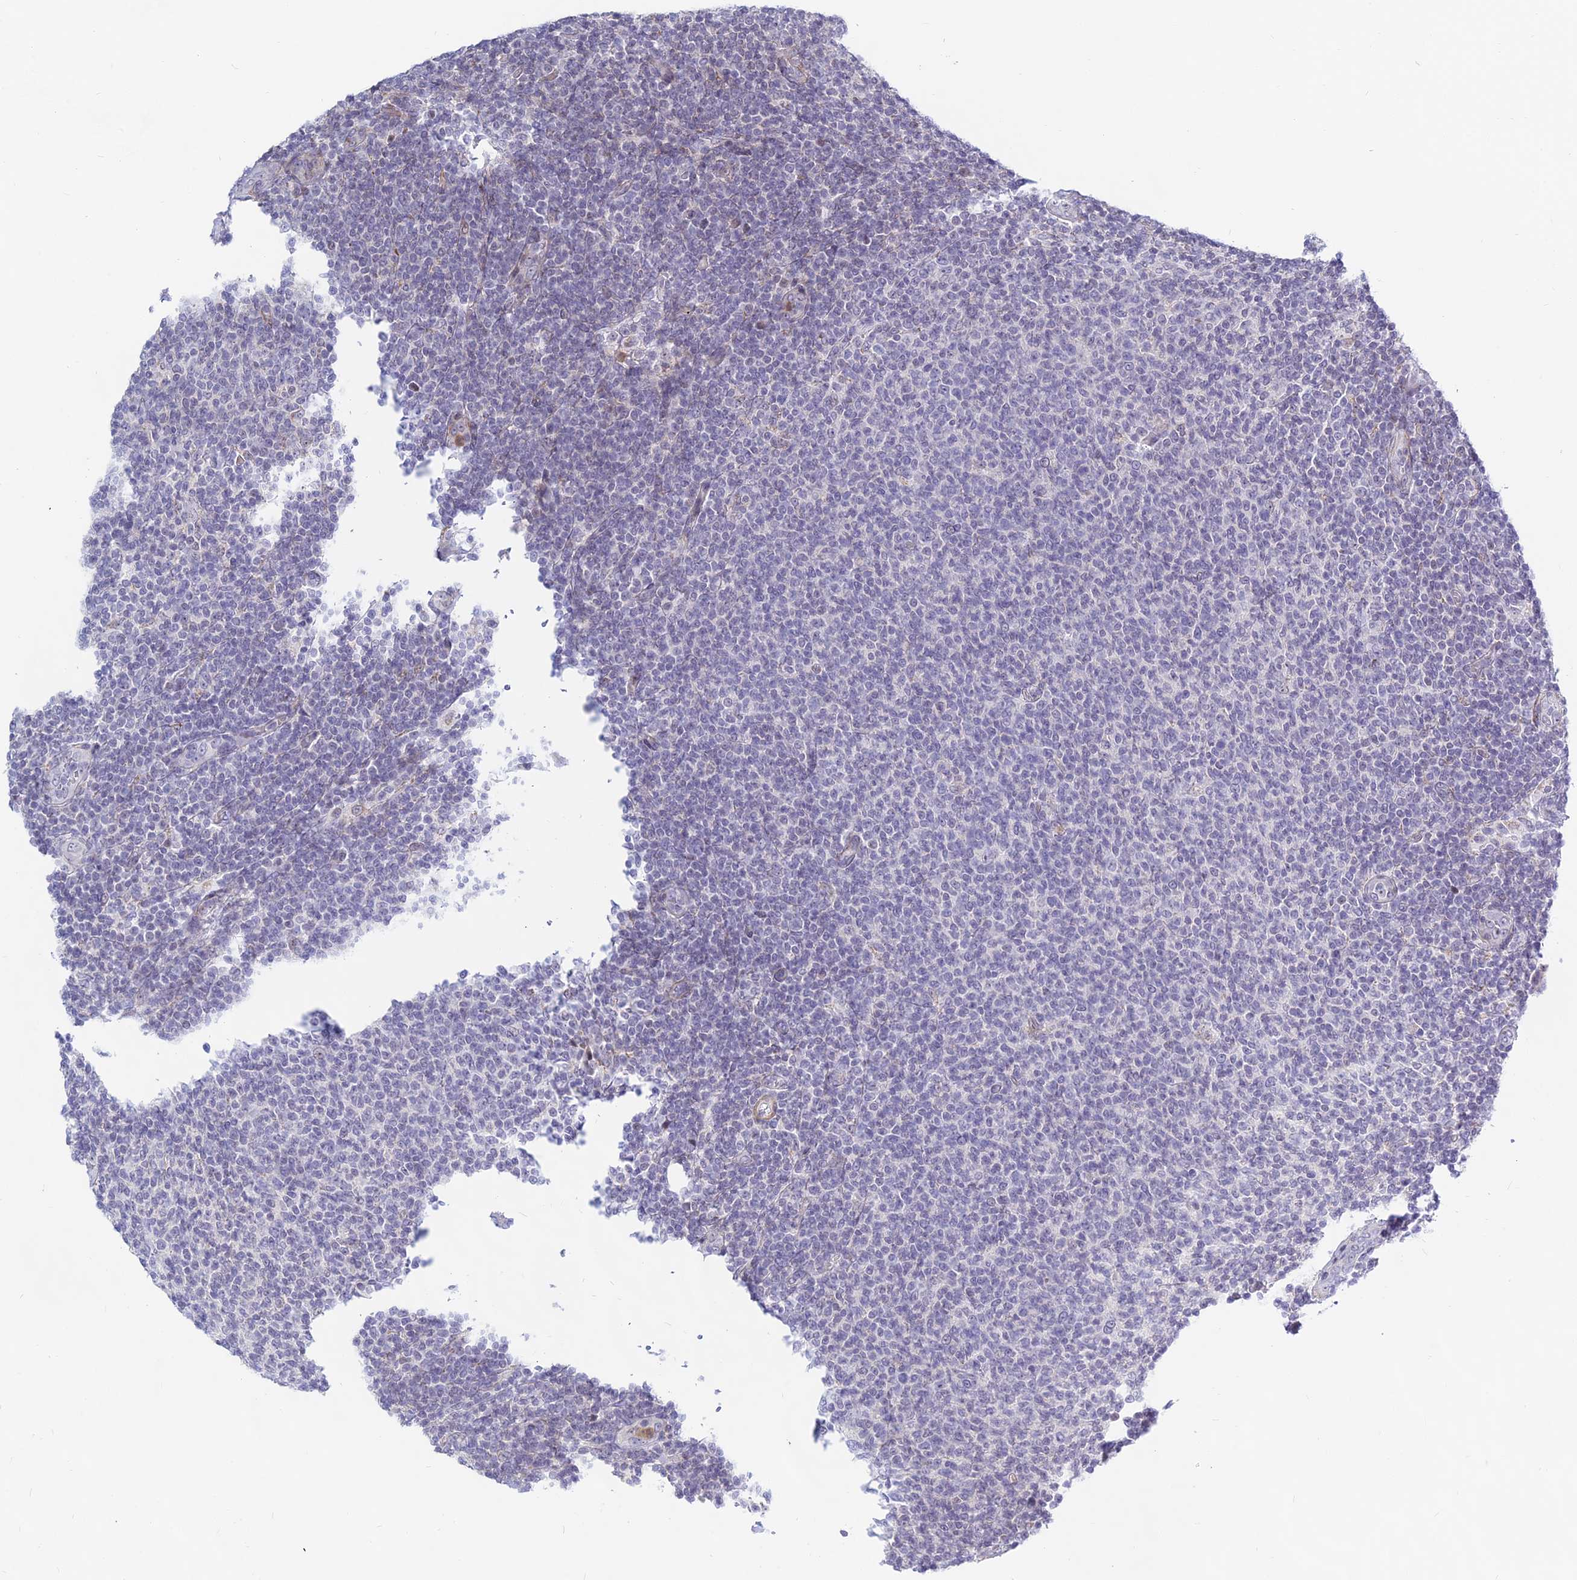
{"staining": {"intensity": "negative", "quantity": "none", "location": "none"}, "tissue": "lymphoma", "cell_type": "Tumor cells", "image_type": "cancer", "snomed": [{"axis": "morphology", "description": "Malignant lymphoma, non-Hodgkin's type, Low grade"}, {"axis": "topography", "description": "Lymph node"}], "caption": "Lymphoma was stained to show a protein in brown. There is no significant staining in tumor cells.", "gene": "KRR1", "patient": {"sex": "male", "age": 66}}